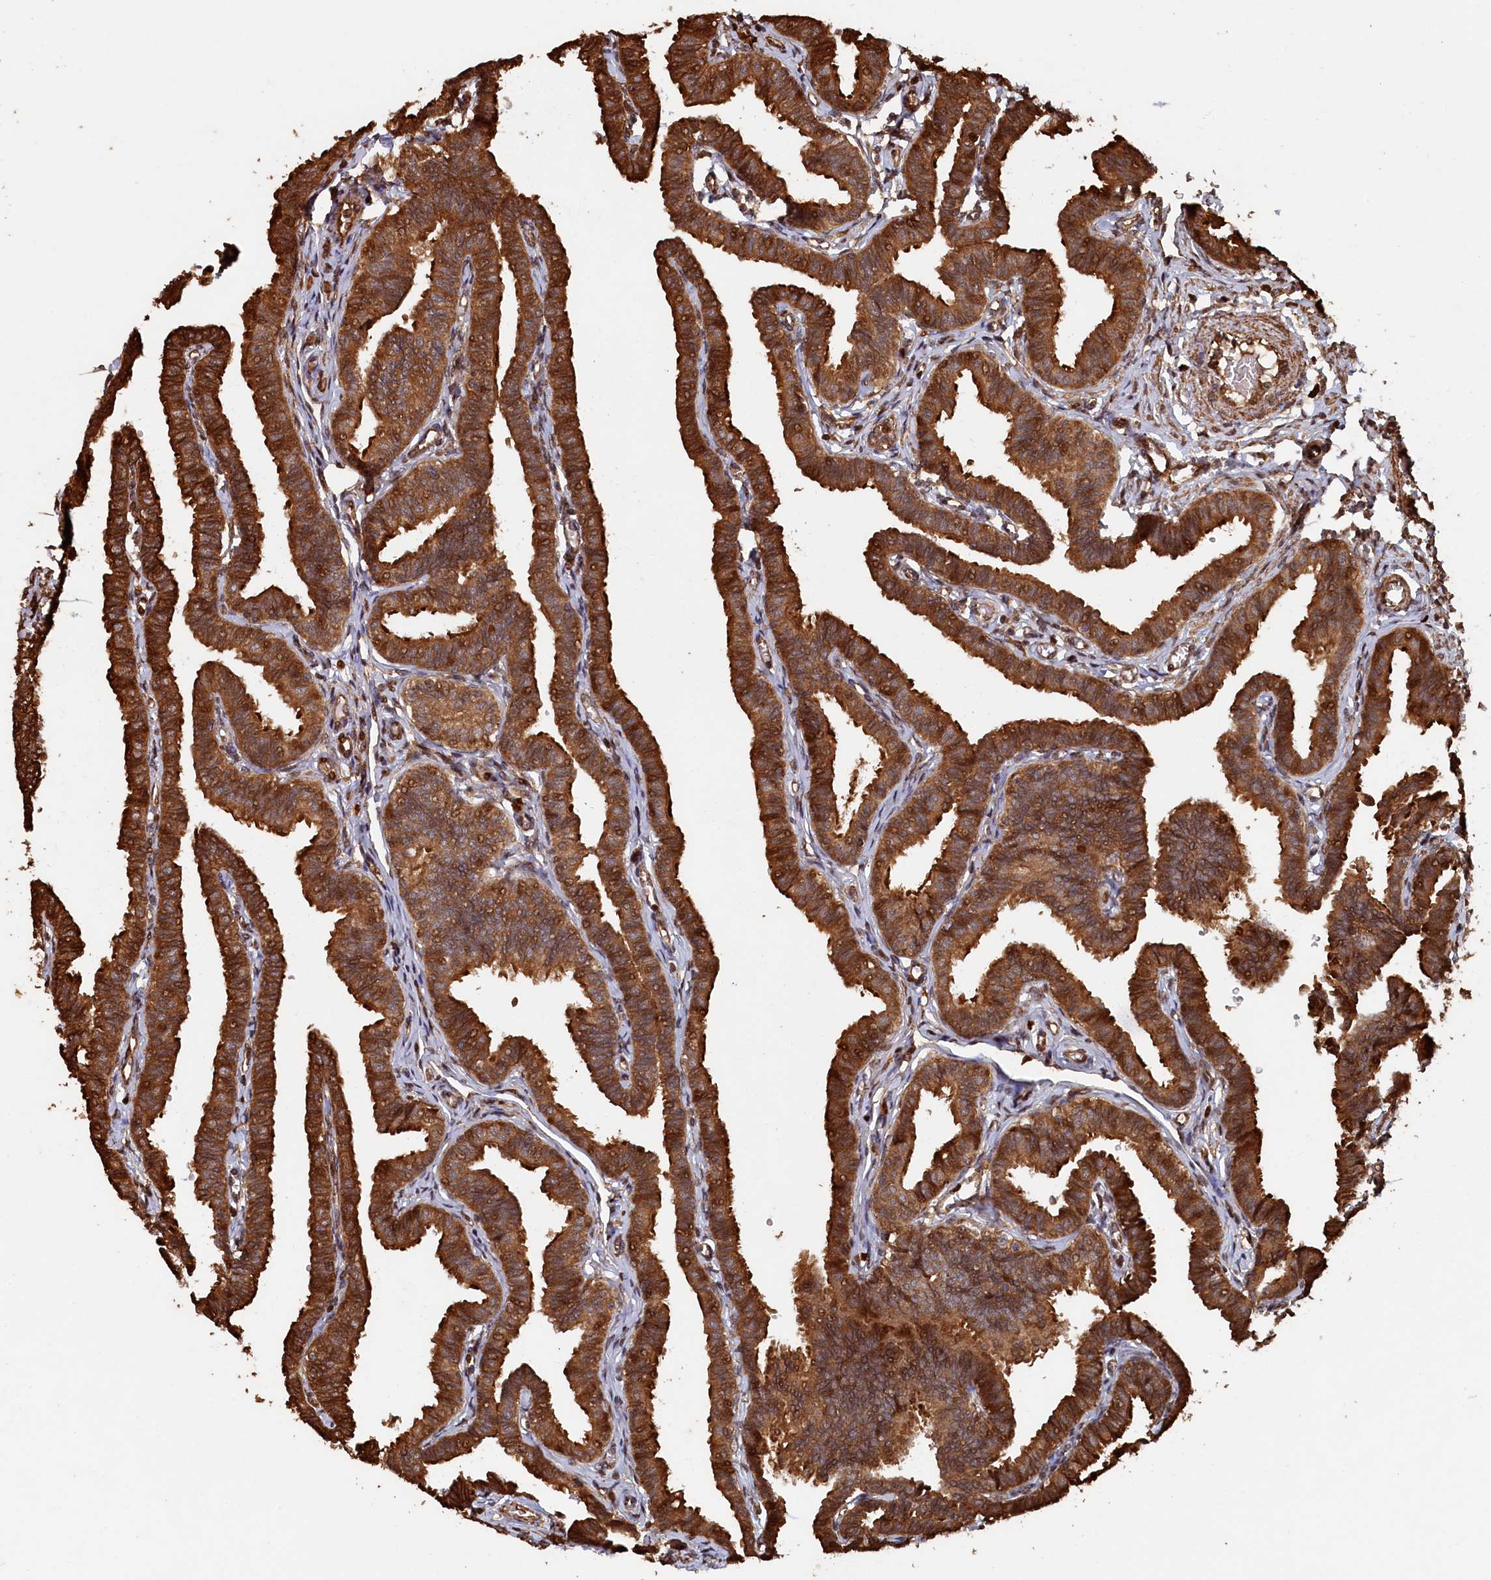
{"staining": {"intensity": "strong", "quantity": ">75%", "location": "cytoplasmic/membranous"}, "tissue": "fallopian tube", "cell_type": "Glandular cells", "image_type": "normal", "snomed": [{"axis": "morphology", "description": "Normal tissue, NOS"}, {"axis": "topography", "description": "Fallopian tube"}, {"axis": "topography", "description": "Ovary"}], "caption": "Fallopian tube stained with immunohistochemistry (IHC) shows strong cytoplasmic/membranous positivity in about >75% of glandular cells. The protein of interest is shown in brown color, while the nuclei are stained blue.", "gene": "PIGN", "patient": {"sex": "female", "age": 23}}